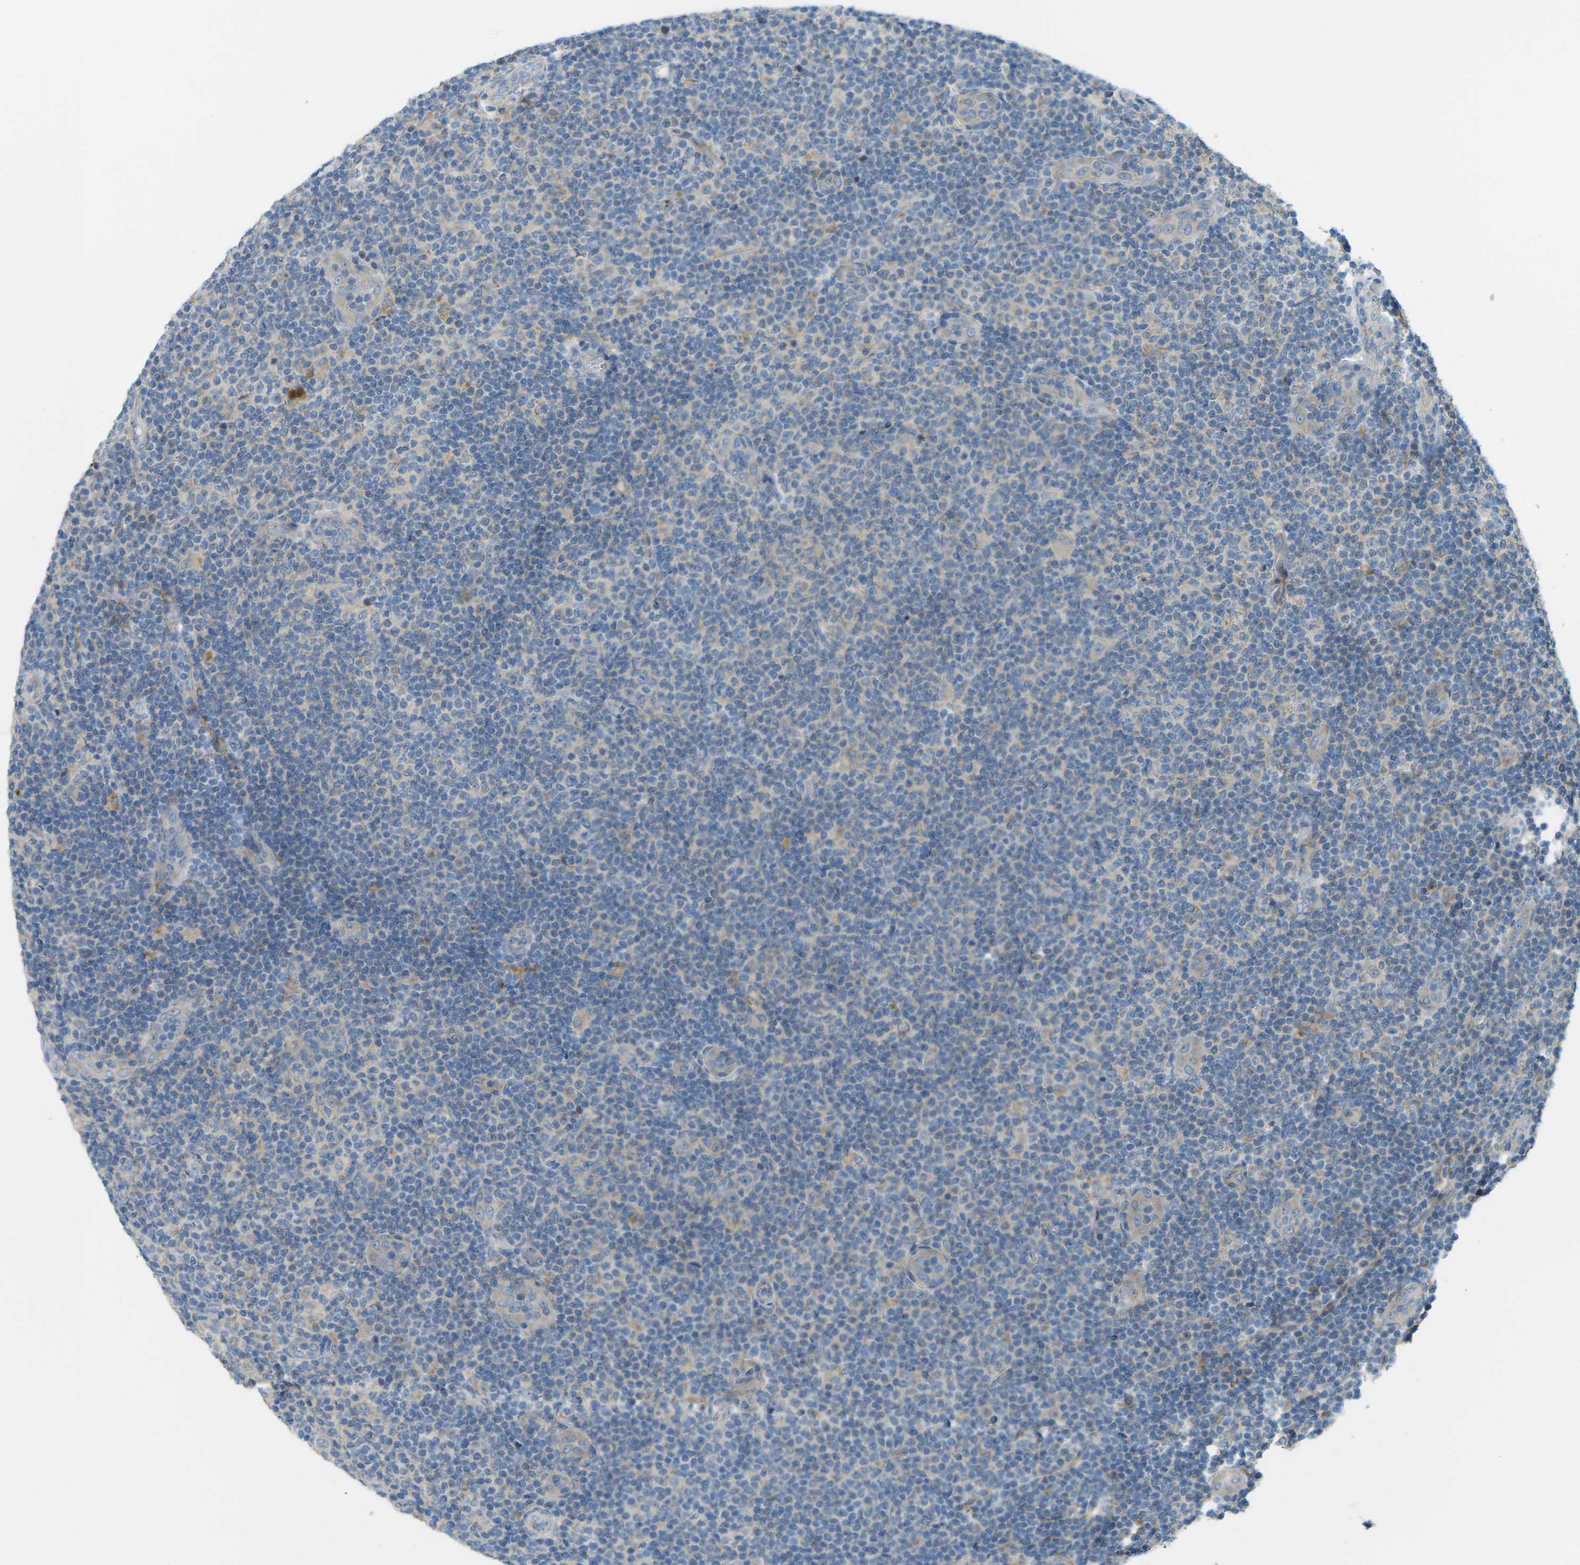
{"staining": {"intensity": "negative", "quantity": "none", "location": "none"}, "tissue": "lymphoma", "cell_type": "Tumor cells", "image_type": "cancer", "snomed": [{"axis": "morphology", "description": "Malignant lymphoma, non-Hodgkin's type, Low grade"}, {"axis": "topography", "description": "Lymph node"}], "caption": "This is an immunohistochemistry (IHC) image of human lymphoma. There is no staining in tumor cells.", "gene": "MYLK4", "patient": {"sex": "male", "age": 83}}